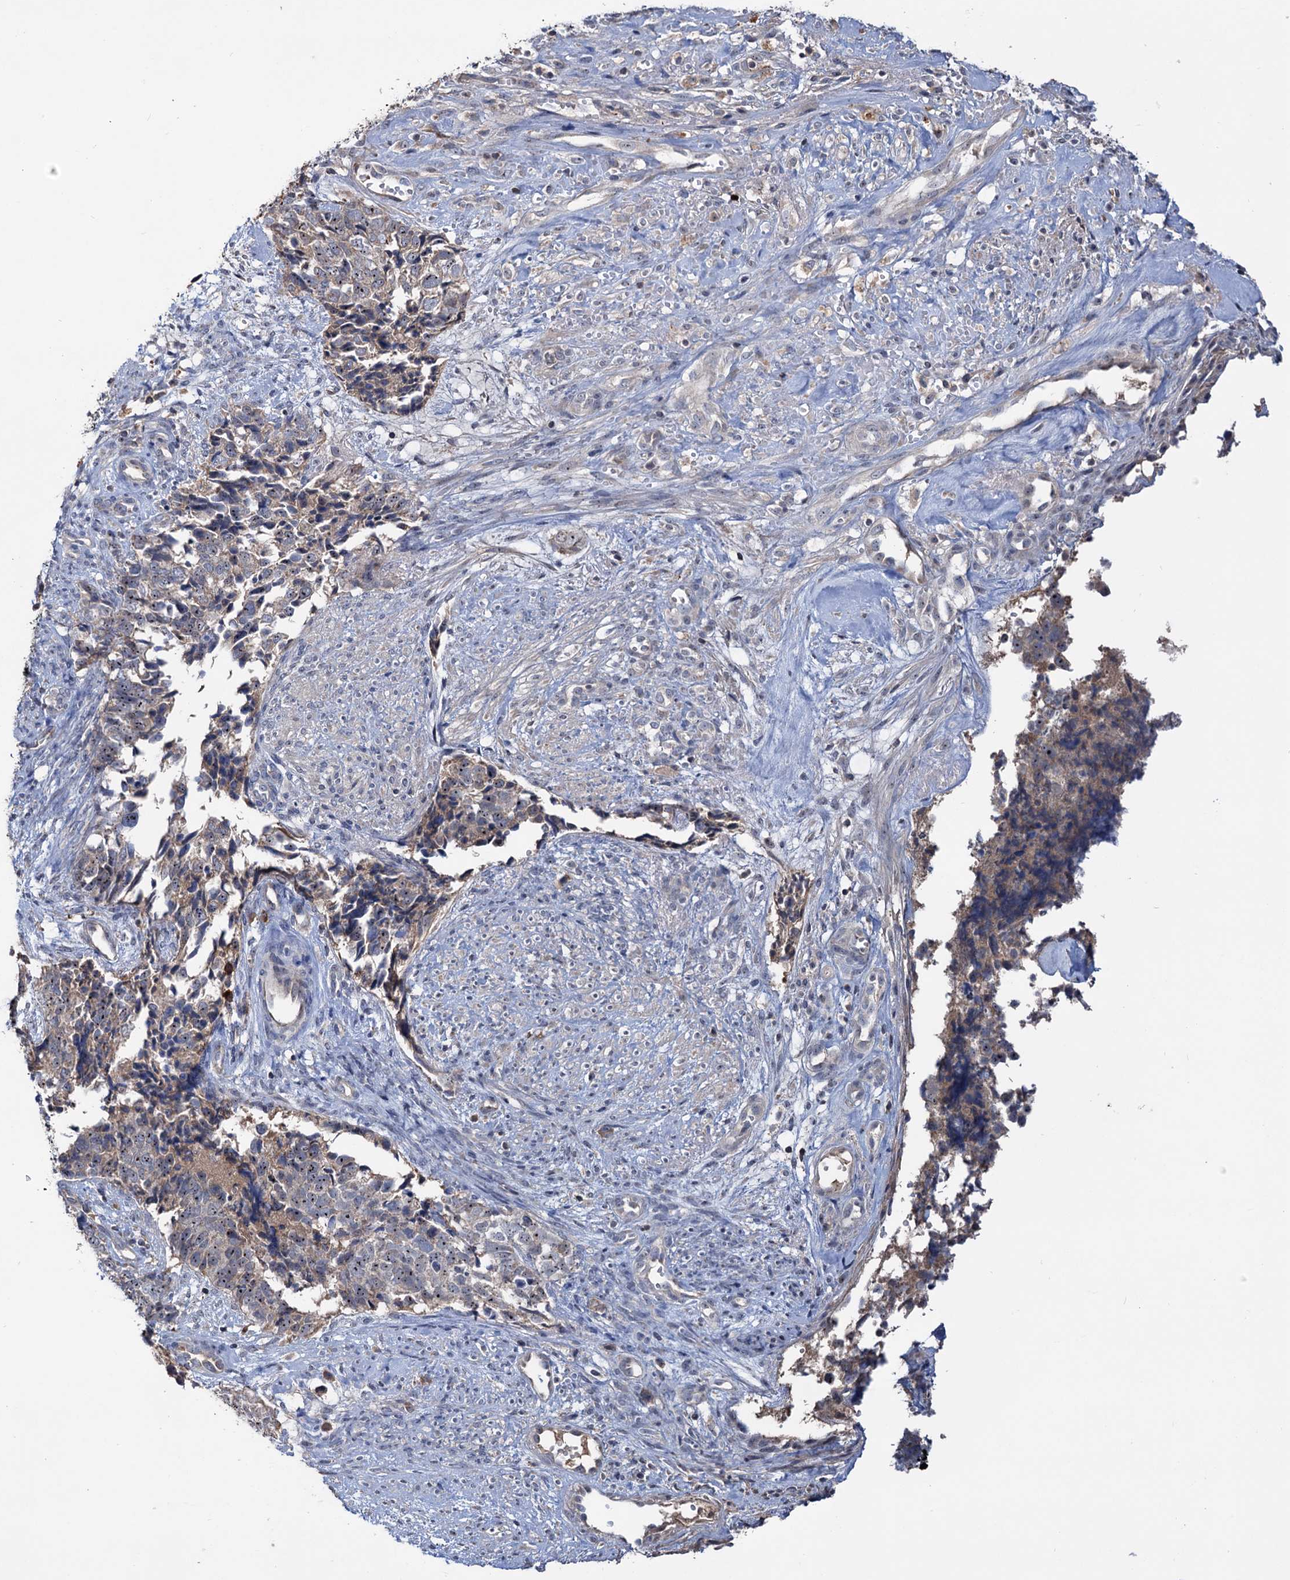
{"staining": {"intensity": "moderate", "quantity": "<25%", "location": "nuclear"}, "tissue": "cervical cancer", "cell_type": "Tumor cells", "image_type": "cancer", "snomed": [{"axis": "morphology", "description": "Squamous cell carcinoma, NOS"}, {"axis": "topography", "description": "Cervix"}], "caption": "Immunohistochemistry staining of squamous cell carcinoma (cervical), which exhibits low levels of moderate nuclear expression in approximately <25% of tumor cells indicating moderate nuclear protein expression. The staining was performed using DAB (brown) for protein detection and nuclei were counterstained in hematoxylin (blue).", "gene": "HTR3B", "patient": {"sex": "female", "age": 63}}